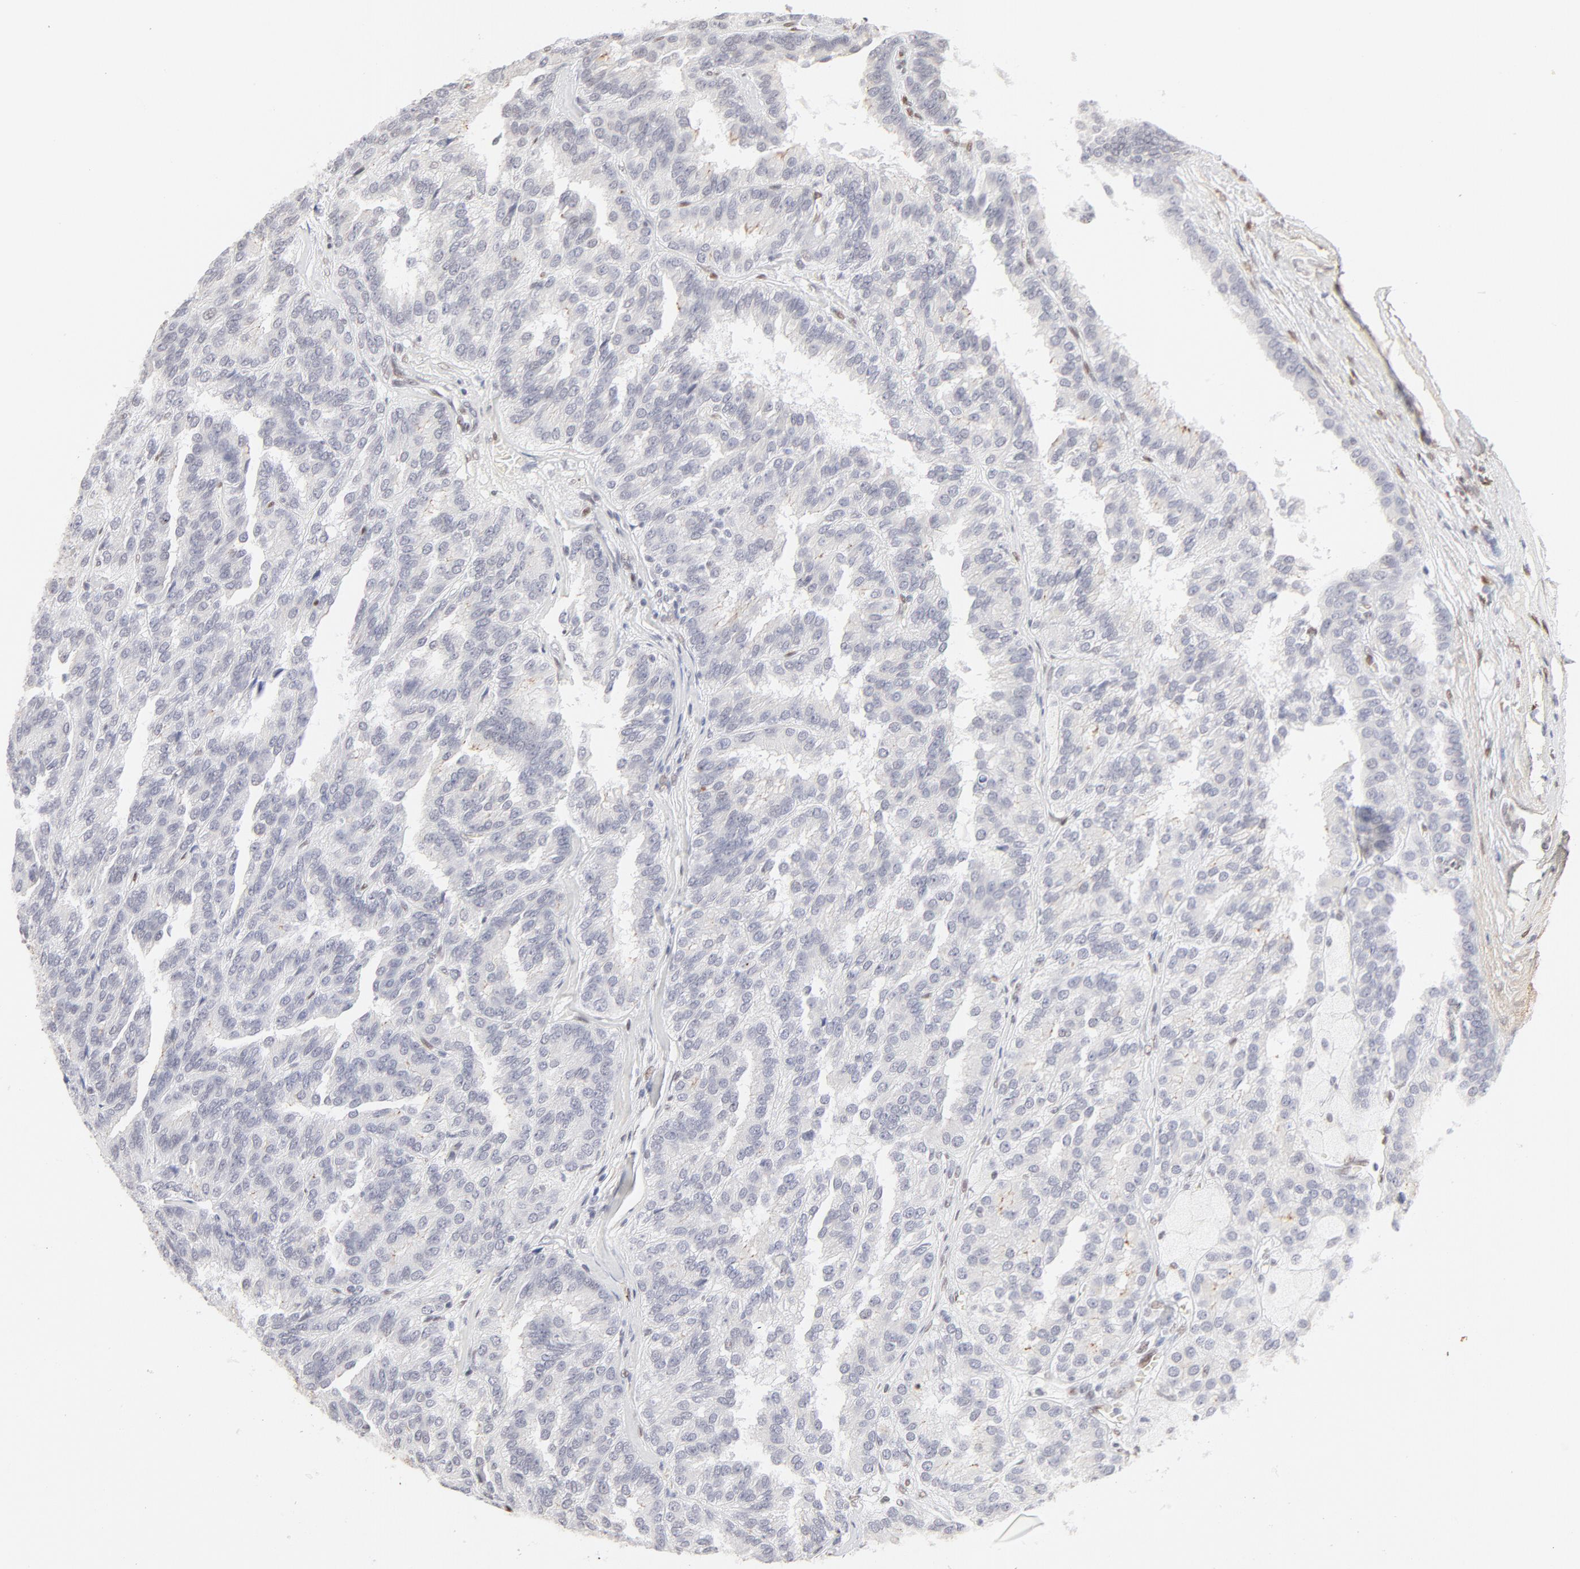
{"staining": {"intensity": "negative", "quantity": "none", "location": "none"}, "tissue": "renal cancer", "cell_type": "Tumor cells", "image_type": "cancer", "snomed": [{"axis": "morphology", "description": "Adenocarcinoma, NOS"}, {"axis": "topography", "description": "Kidney"}], "caption": "DAB immunohistochemical staining of renal adenocarcinoma exhibits no significant expression in tumor cells. (Immunohistochemistry, brightfield microscopy, high magnification).", "gene": "PBX1", "patient": {"sex": "male", "age": 46}}